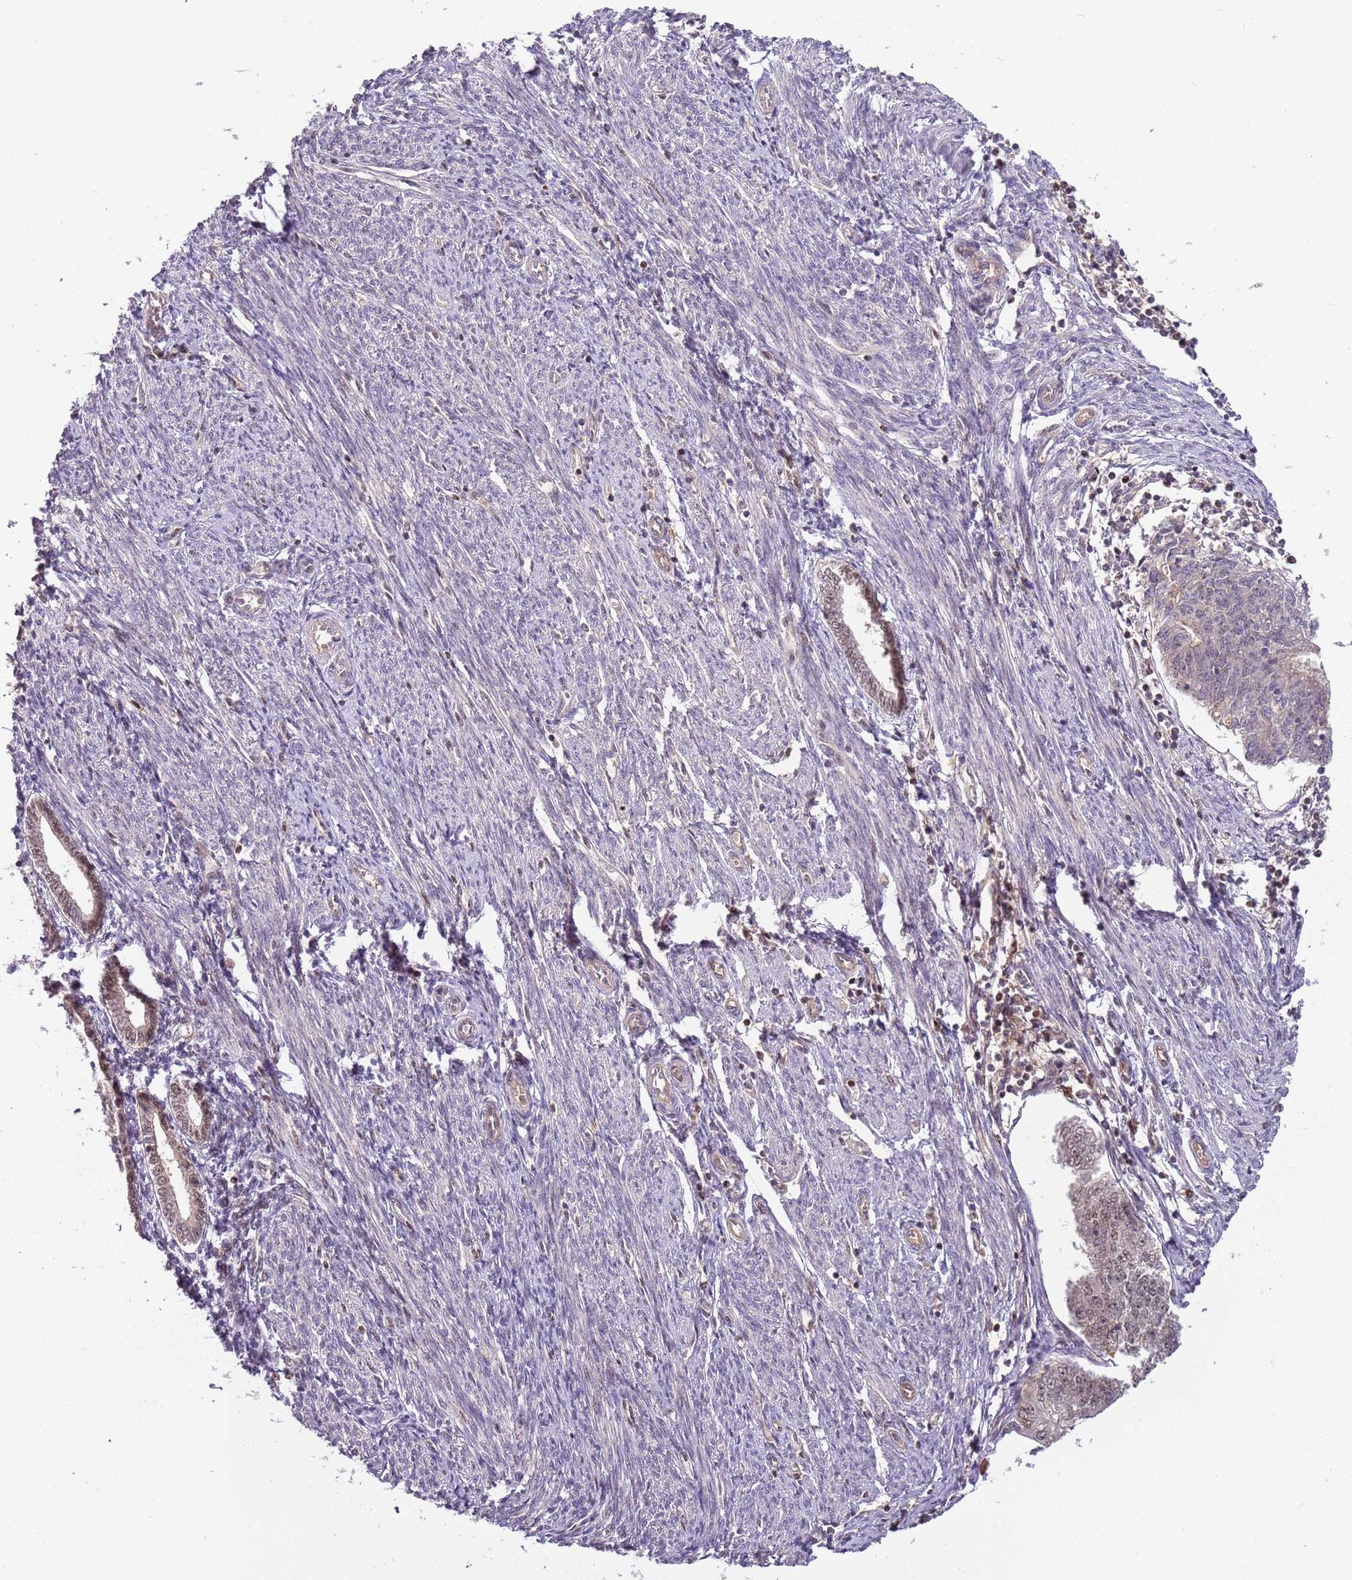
{"staining": {"intensity": "weak", "quantity": "25%-75%", "location": "nuclear"}, "tissue": "endometrial cancer", "cell_type": "Tumor cells", "image_type": "cancer", "snomed": [{"axis": "morphology", "description": "Adenocarcinoma, NOS"}, {"axis": "topography", "description": "Endometrium"}], "caption": "Adenocarcinoma (endometrial) stained with immunohistochemistry (IHC) shows weak nuclear staining in approximately 25%-75% of tumor cells.", "gene": "GSTO2", "patient": {"sex": "female", "age": 56}}